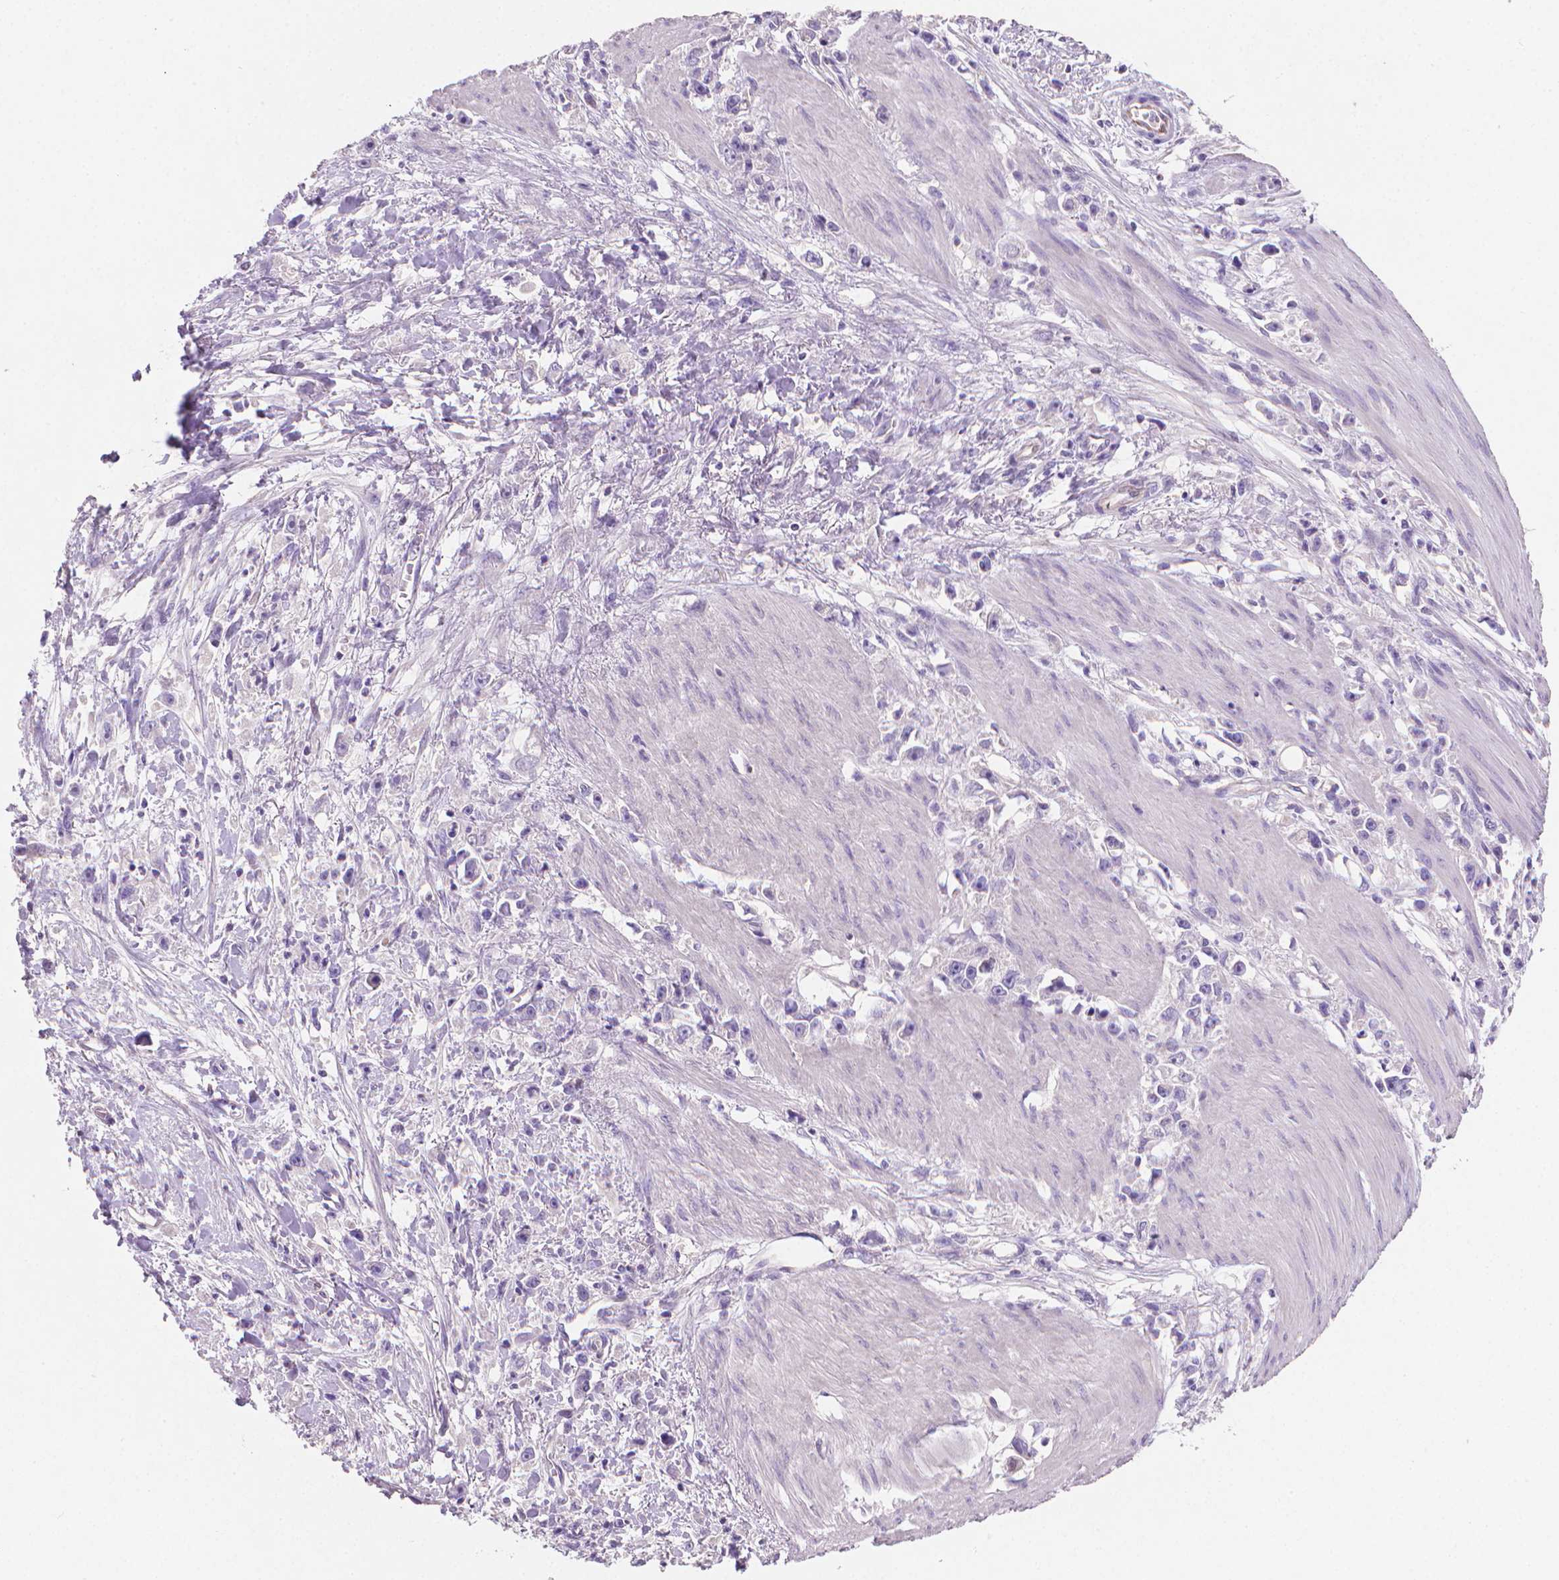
{"staining": {"intensity": "negative", "quantity": "none", "location": "none"}, "tissue": "stomach cancer", "cell_type": "Tumor cells", "image_type": "cancer", "snomed": [{"axis": "morphology", "description": "Adenocarcinoma, NOS"}, {"axis": "topography", "description": "Stomach"}], "caption": "Stomach cancer was stained to show a protein in brown. There is no significant staining in tumor cells.", "gene": "CLXN", "patient": {"sex": "female", "age": 59}}